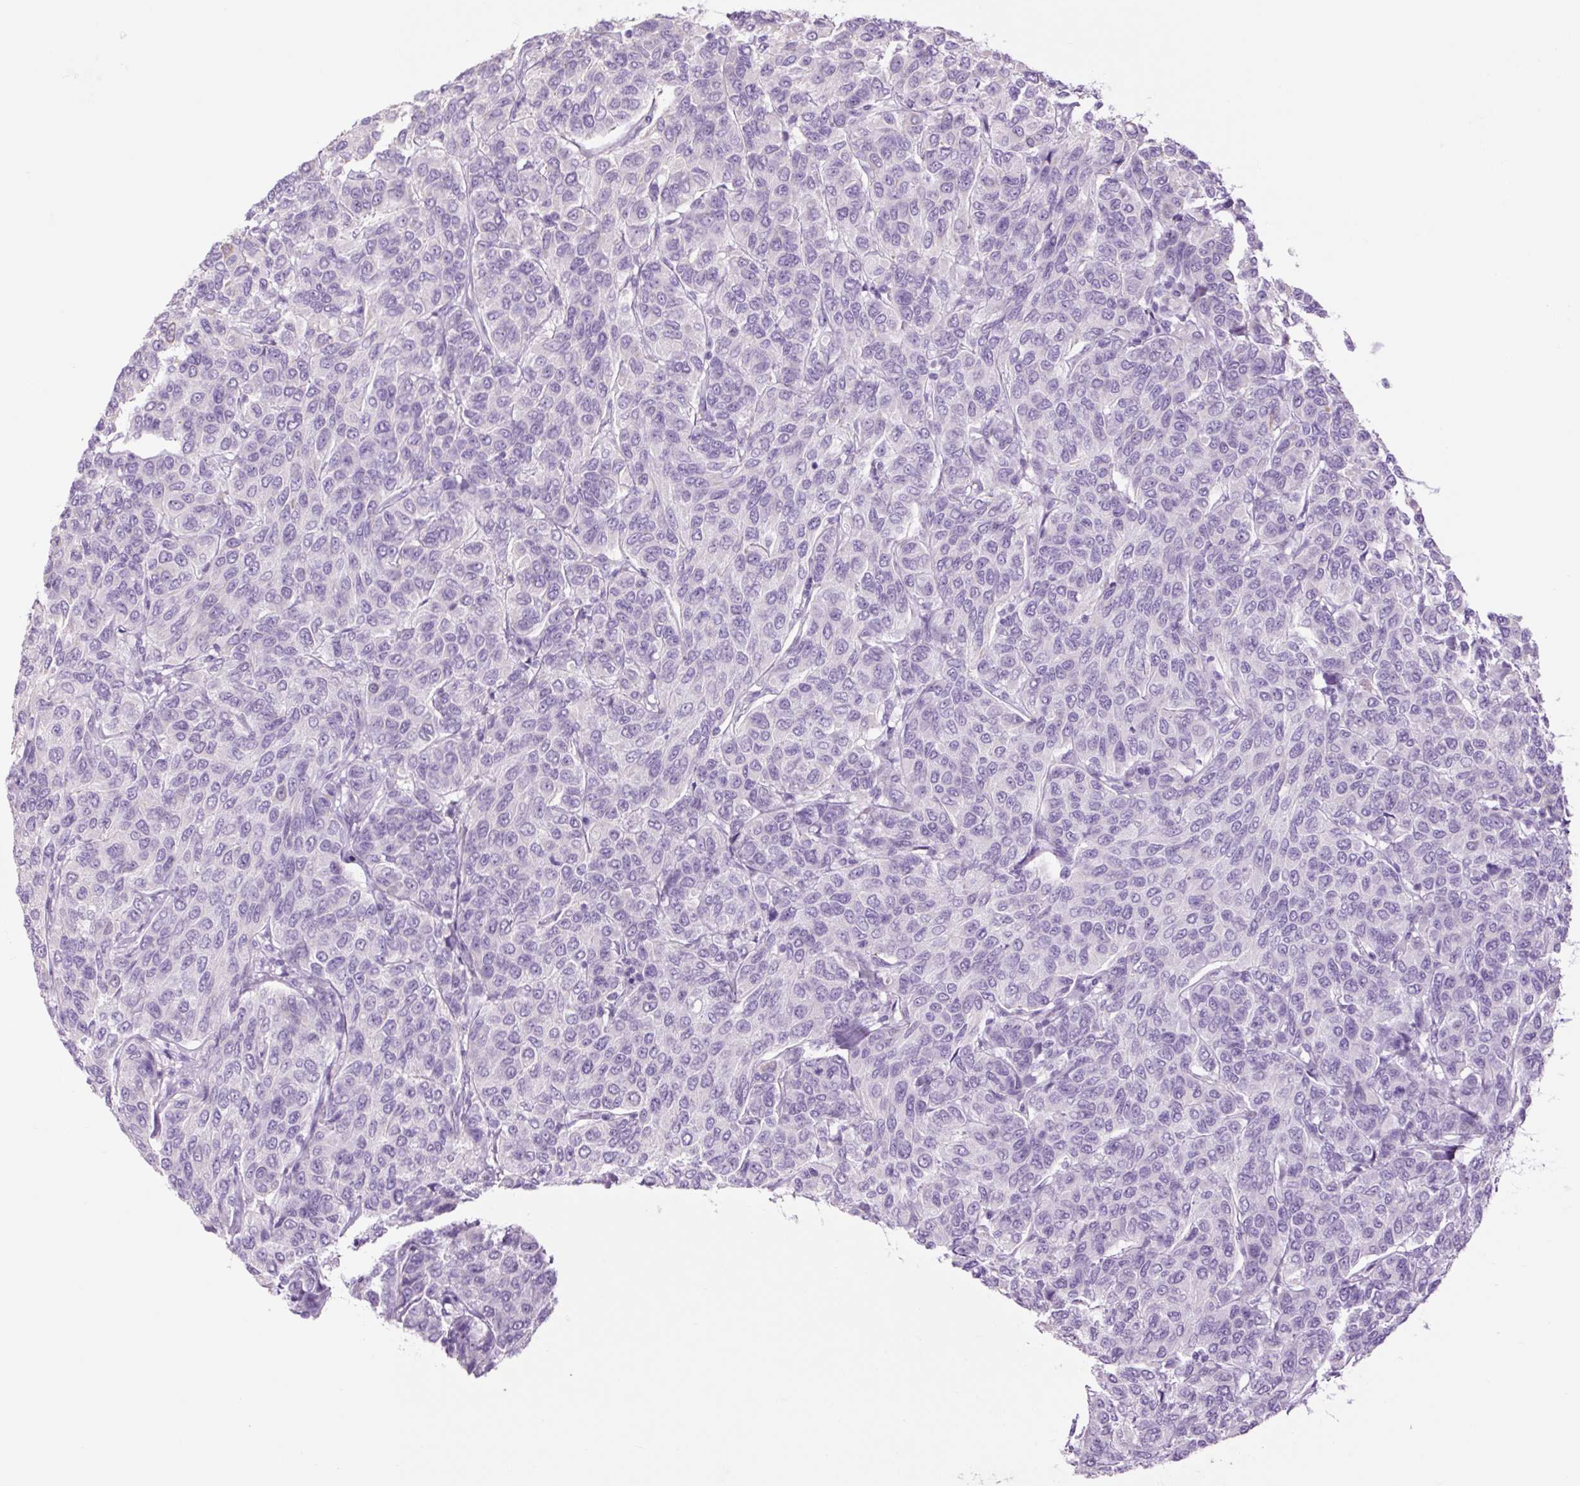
{"staining": {"intensity": "negative", "quantity": "none", "location": "none"}, "tissue": "breast cancer", "cell_type": "Tumor cells", "image_type": "cancer", "snomed": [{"axis": "morphology", "description": "Duct carcinoma"}, {"axis": "topography", "description": "Breast"}], "caption": "IHC of human breast cancer (infiltrating ductal carcinoma) shows no positivity in tumor cells.", "gene": "TFF2", "patient": {"sex": "female", "age": 55}}